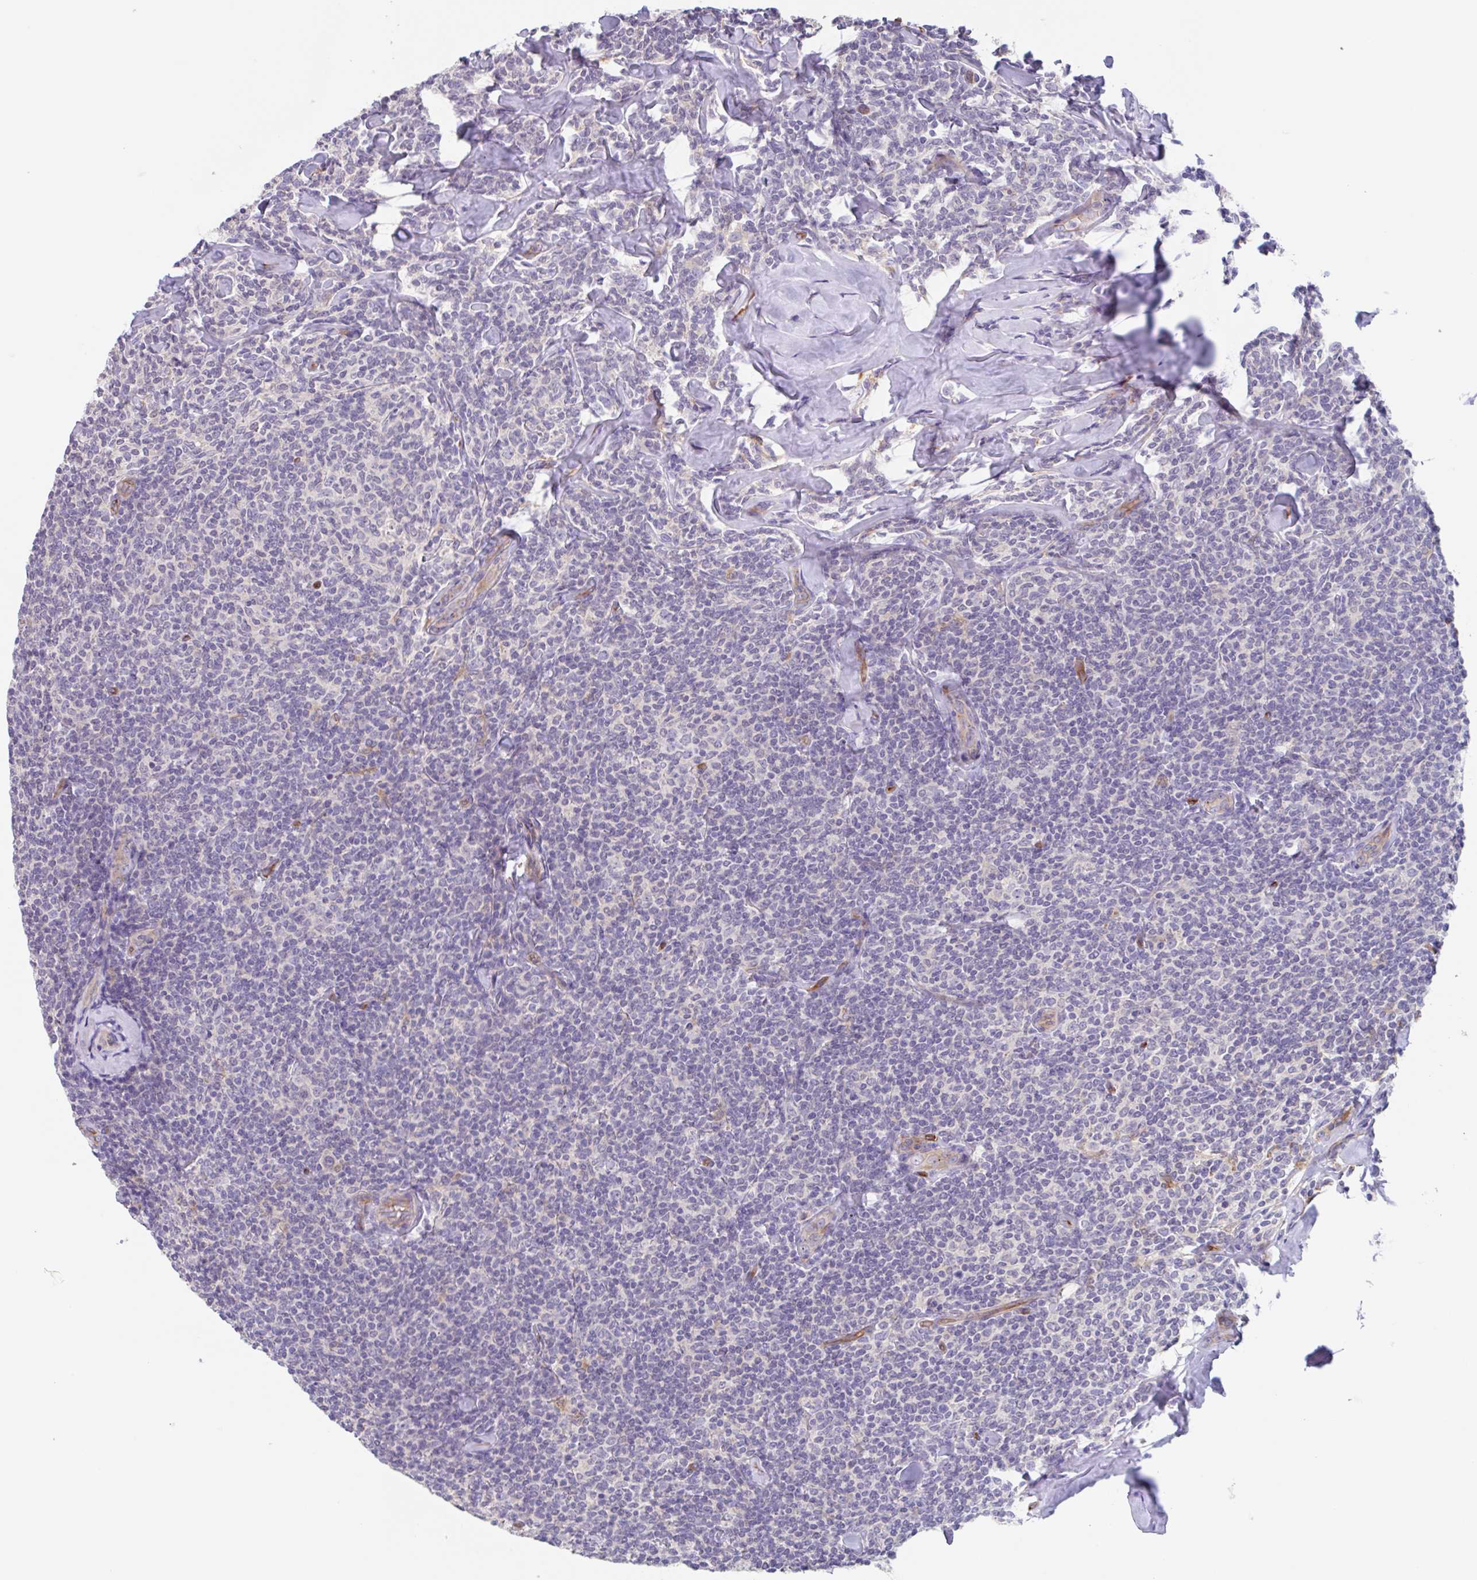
{"staining": {"intensity": "negative", "quantity": "none", "location": "none"}, "tissue": "lymphoma", "cell_type": "Tumor cells", "image_type": "cancer", "snomed": [{"axis": "morphology", "description": "Malignant lymphoma, non-Hodgkin's type, Low grade"}, {"axis": "topography", "description": "Lymph node"}], "caption": "DAB immunohistochemical staining of human lymphoma reveals no significant positivity in tumor cells. Nuclei are stained in blue.", "gene": "EHD4", "patient": {"sex": "female", "age": 56}}